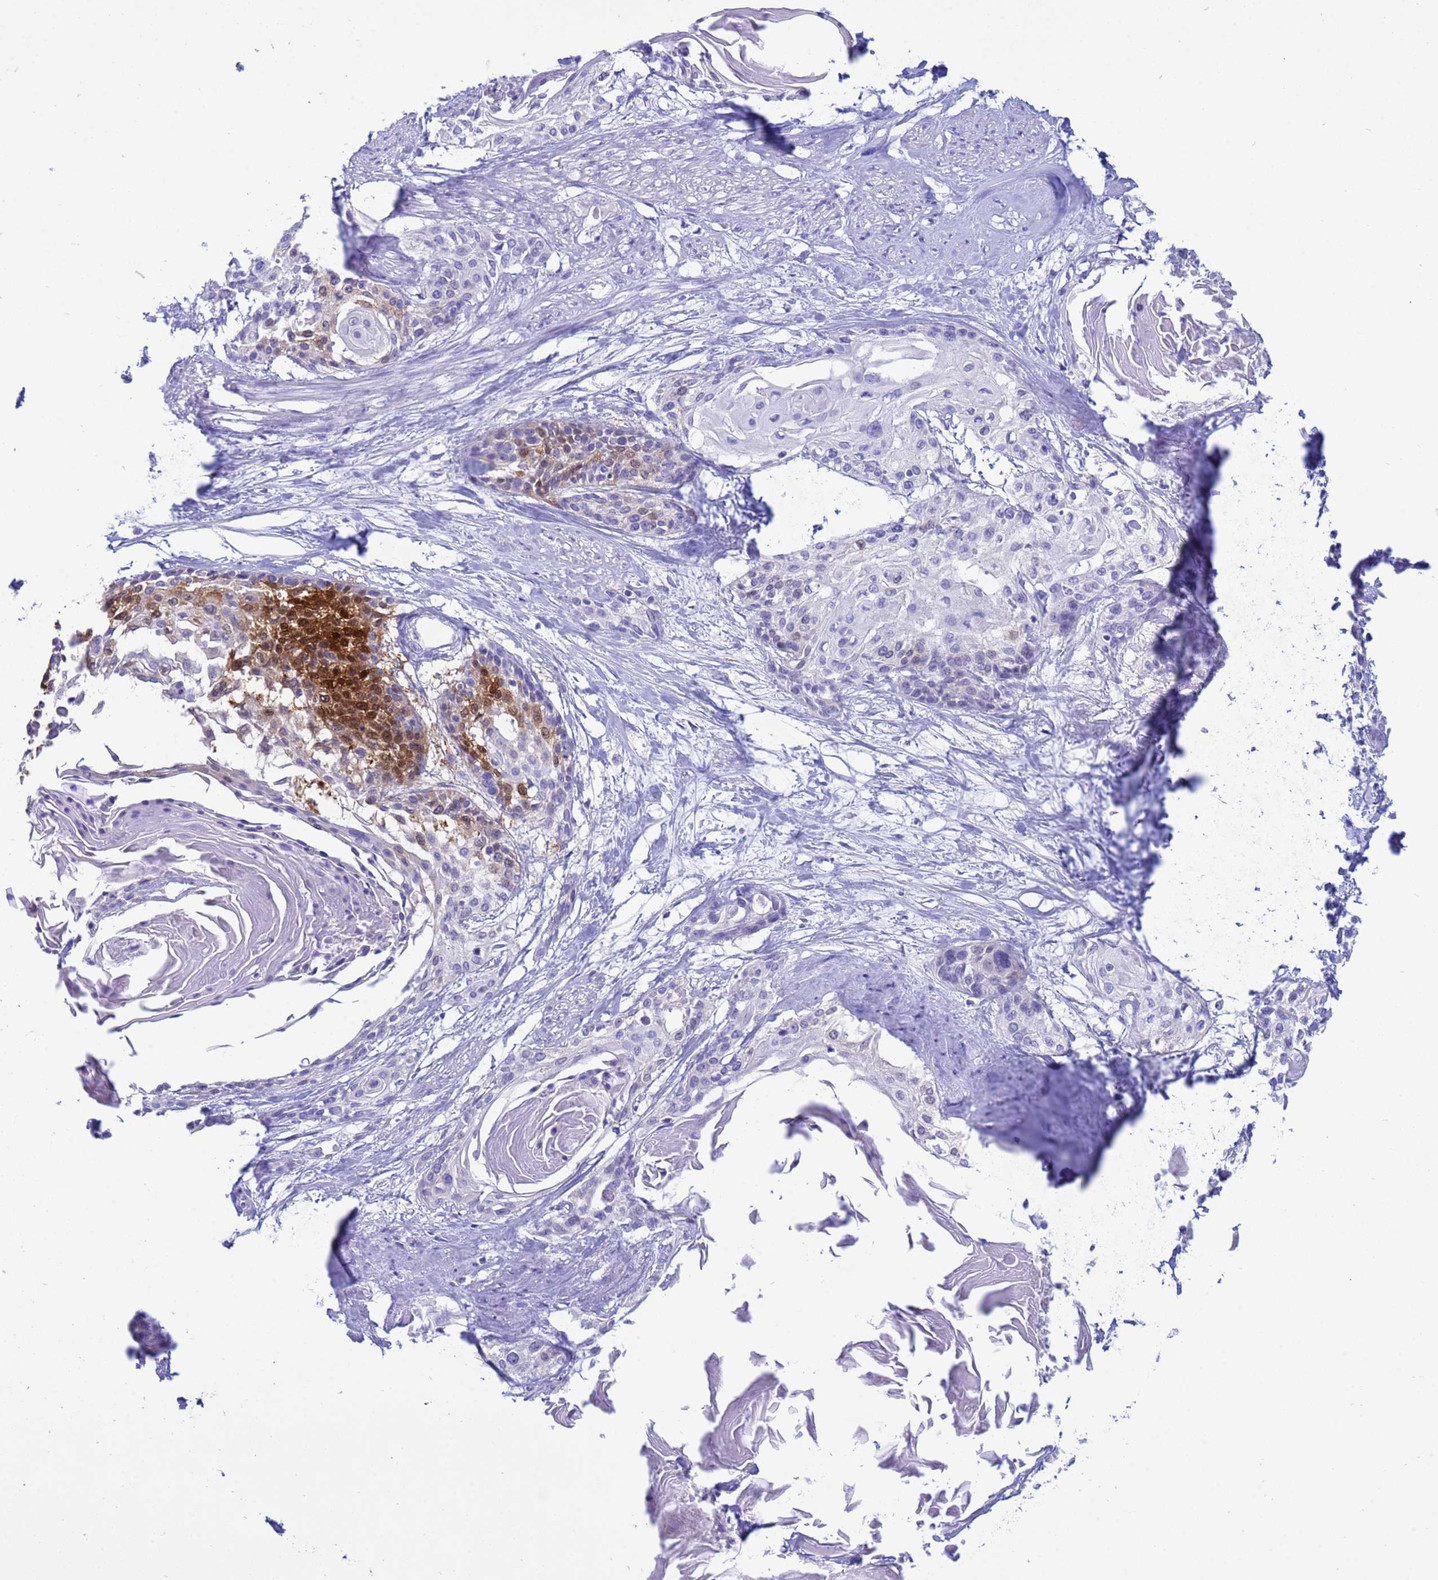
{"staining": {"intensity": "moderate", "quantity": "25%-75%", "location": "cytoplasmic/membranous,nuclear"}, "tissue": "cervical cancer", "cell_type": "Tumor cells", "image_type": "cancer", "snomed": [{"axis": "morphology", "description": "Squamous cell carcinoma, NOS"}, {"axis": "topography", "description": "Cervix"}], "caption": "IHC (DAB (3,3'-diaminobenzidine)) staining of cervical cancer demonstrates moderate cytoplasmic/membranous and nuclear protein expression in approximately 25%-75% of tumor cells. The staining was performed using DAB (3,3'-diaminobenzidine), with brown indicating positive protein expression. Nuclei are stained blue with hematoxylin.", "gene": "AKR1C2", "patient": {"sex": "female", "age": 57}}